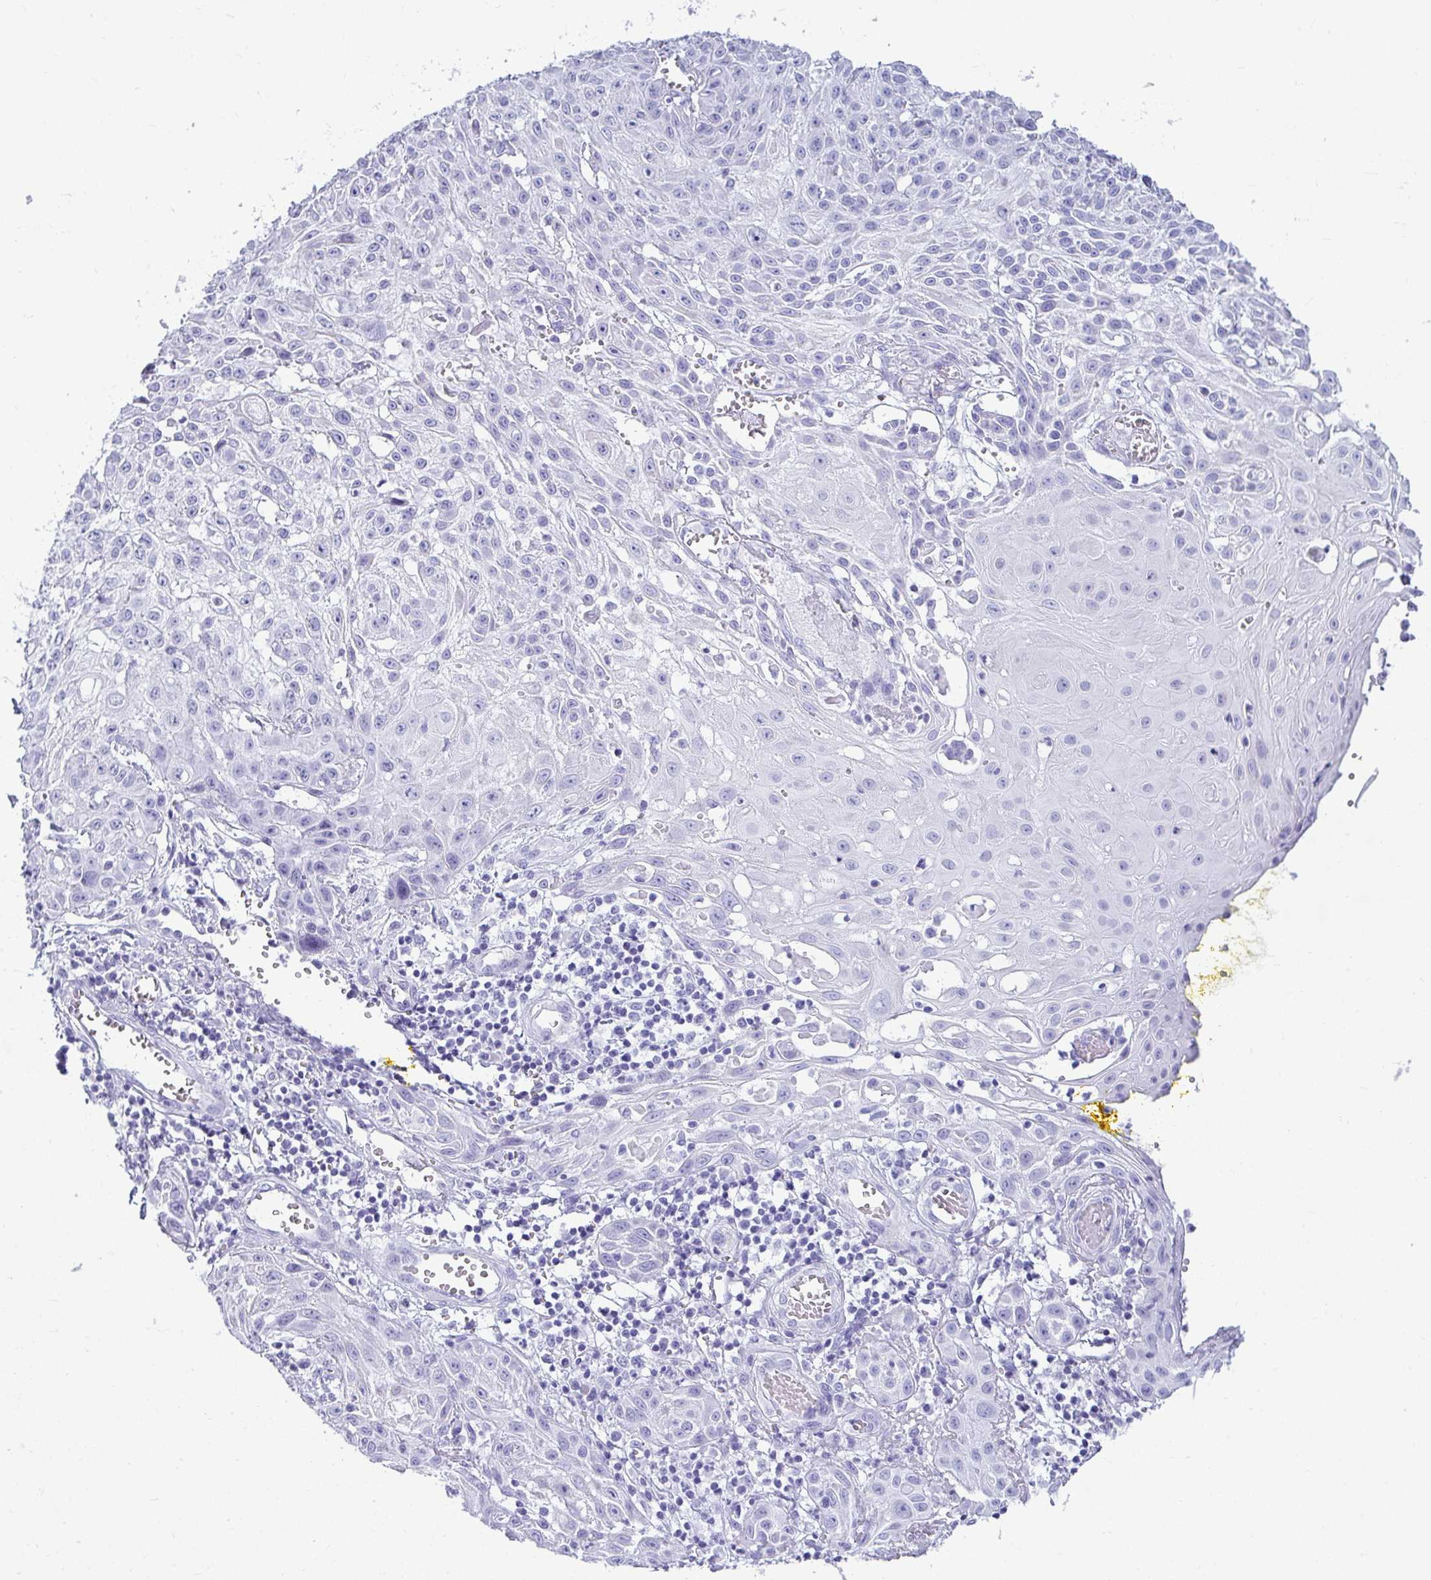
{"staining": {"intensity": "negative", "quantity": "none", "location": "none"}, "tissue": "skin cancer", "cell_type": "Tumor cells", "image_type": "cancer", "snomed": [{"axis": "morphology", "description": "Squamous cell carcinoma, NOS"}, {"axis": "topography", "description": "Skin"}, {"axis": "topography", "description": "Vulva"}], "caption": "Skin cancer (squamous cell carcinoma) was stained to show a protein in brown. There is no significant positivity in tumor cells. (Stains: DAB (3,3'-diaminobenzidine) immunohistochemistry with hematoxylin counter stain, Microscopy: brightfield microscopy at high magnification).", "gene": "CLGN", "patient": {"sex": "female", "age": 71}}